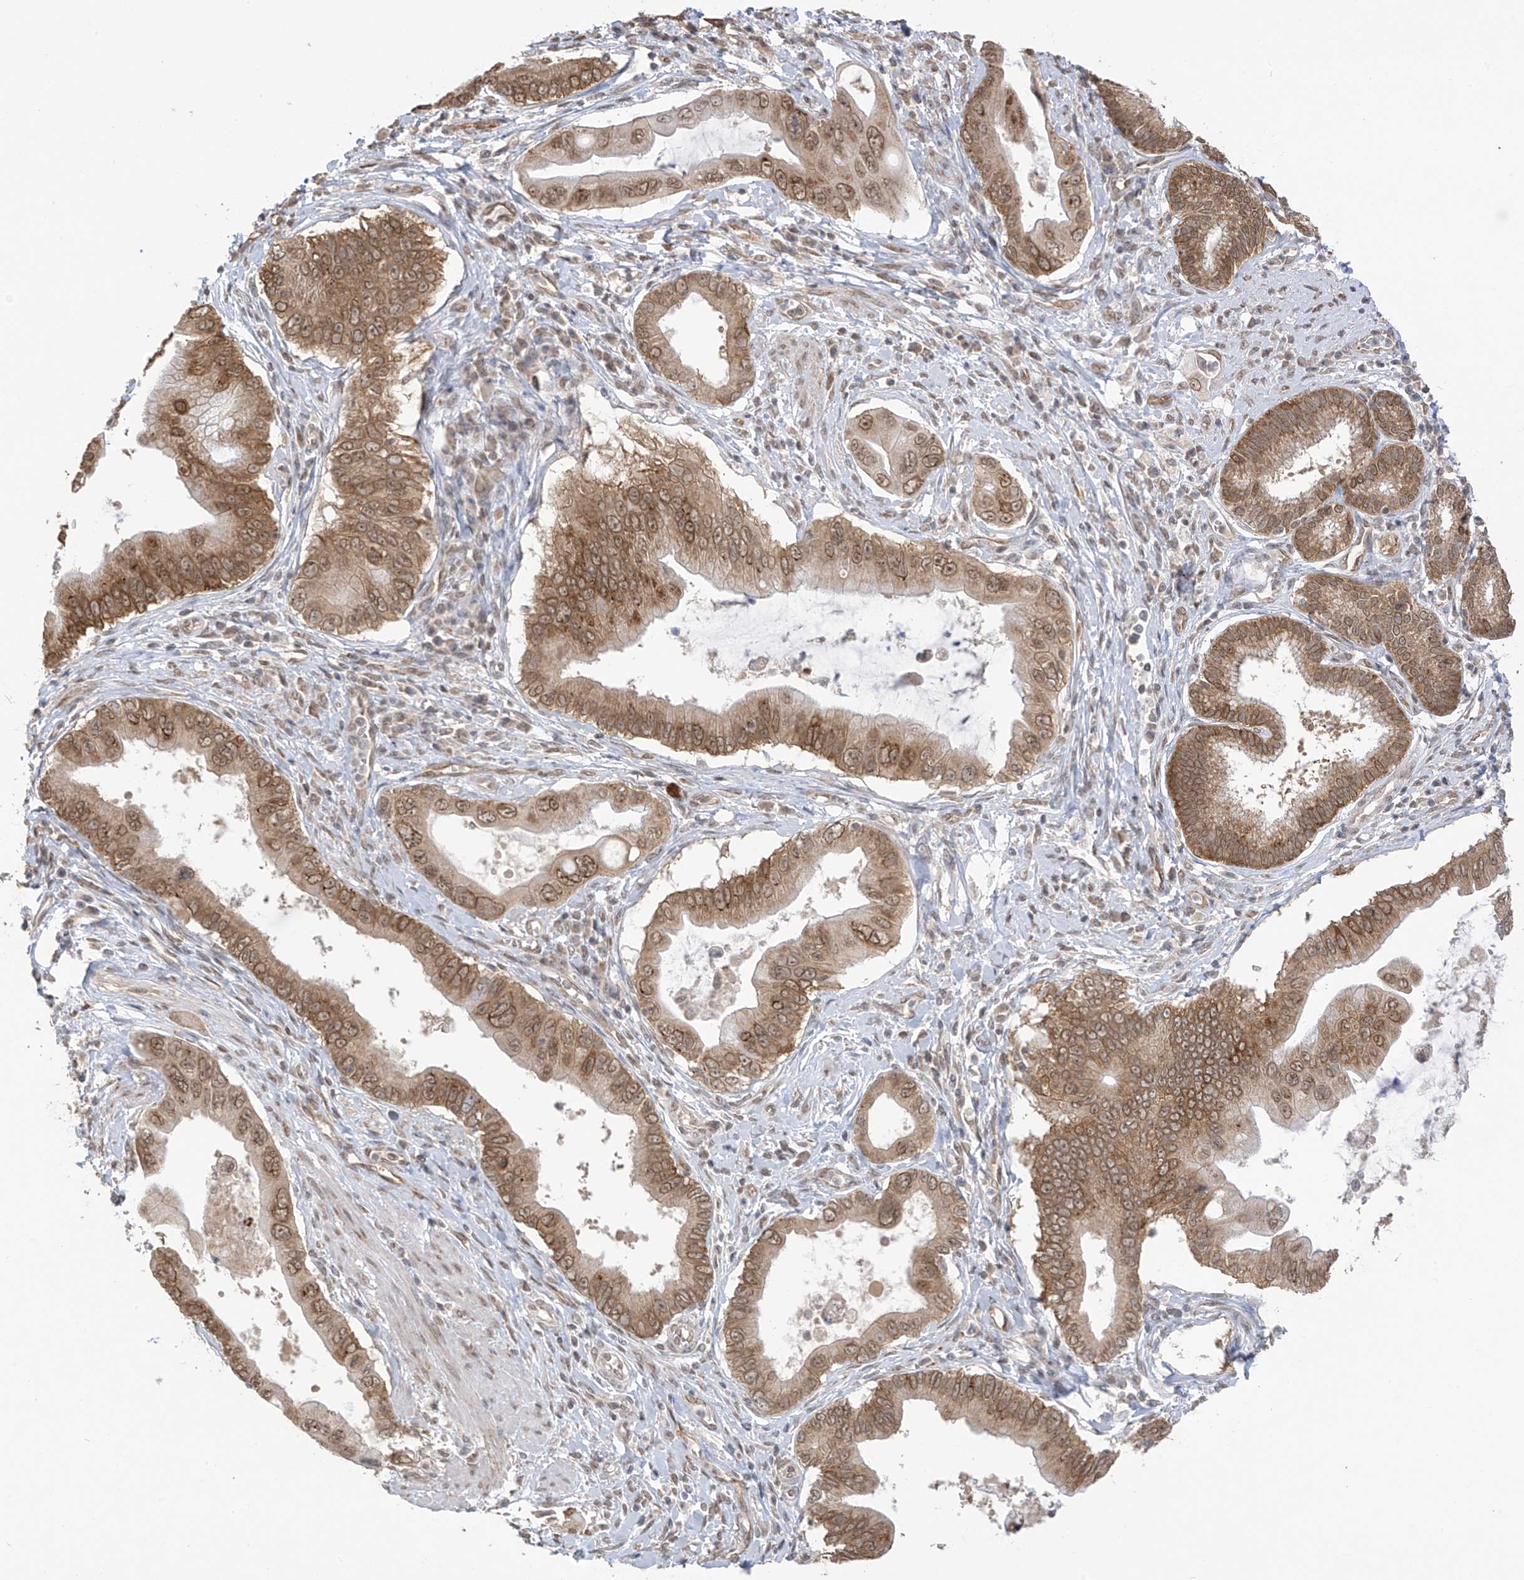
{"staining": {"intensity": "strong", "quantity": ">75%", "location": "cytoplasmic/membranous,nuclear"}, "tissue": "pancreatic cancer", "cell_type": "Tumor cells", "image_type": "cancer", "snomed": [{"axis": "morphology", "description": "Adenocarcinoma, NOS"}, {"axis": "topography", "description": "Pancreas"}], "caption": "Immunohistochemical staining of human pancreatic adenocarcinoma exhibits high levels of strong cytoplasmic/membranous and nuclear positivity in approximately >75% of tumor cells.", "gene": "KIAA1522", "patient": {"sex": "male", "age": 78}}